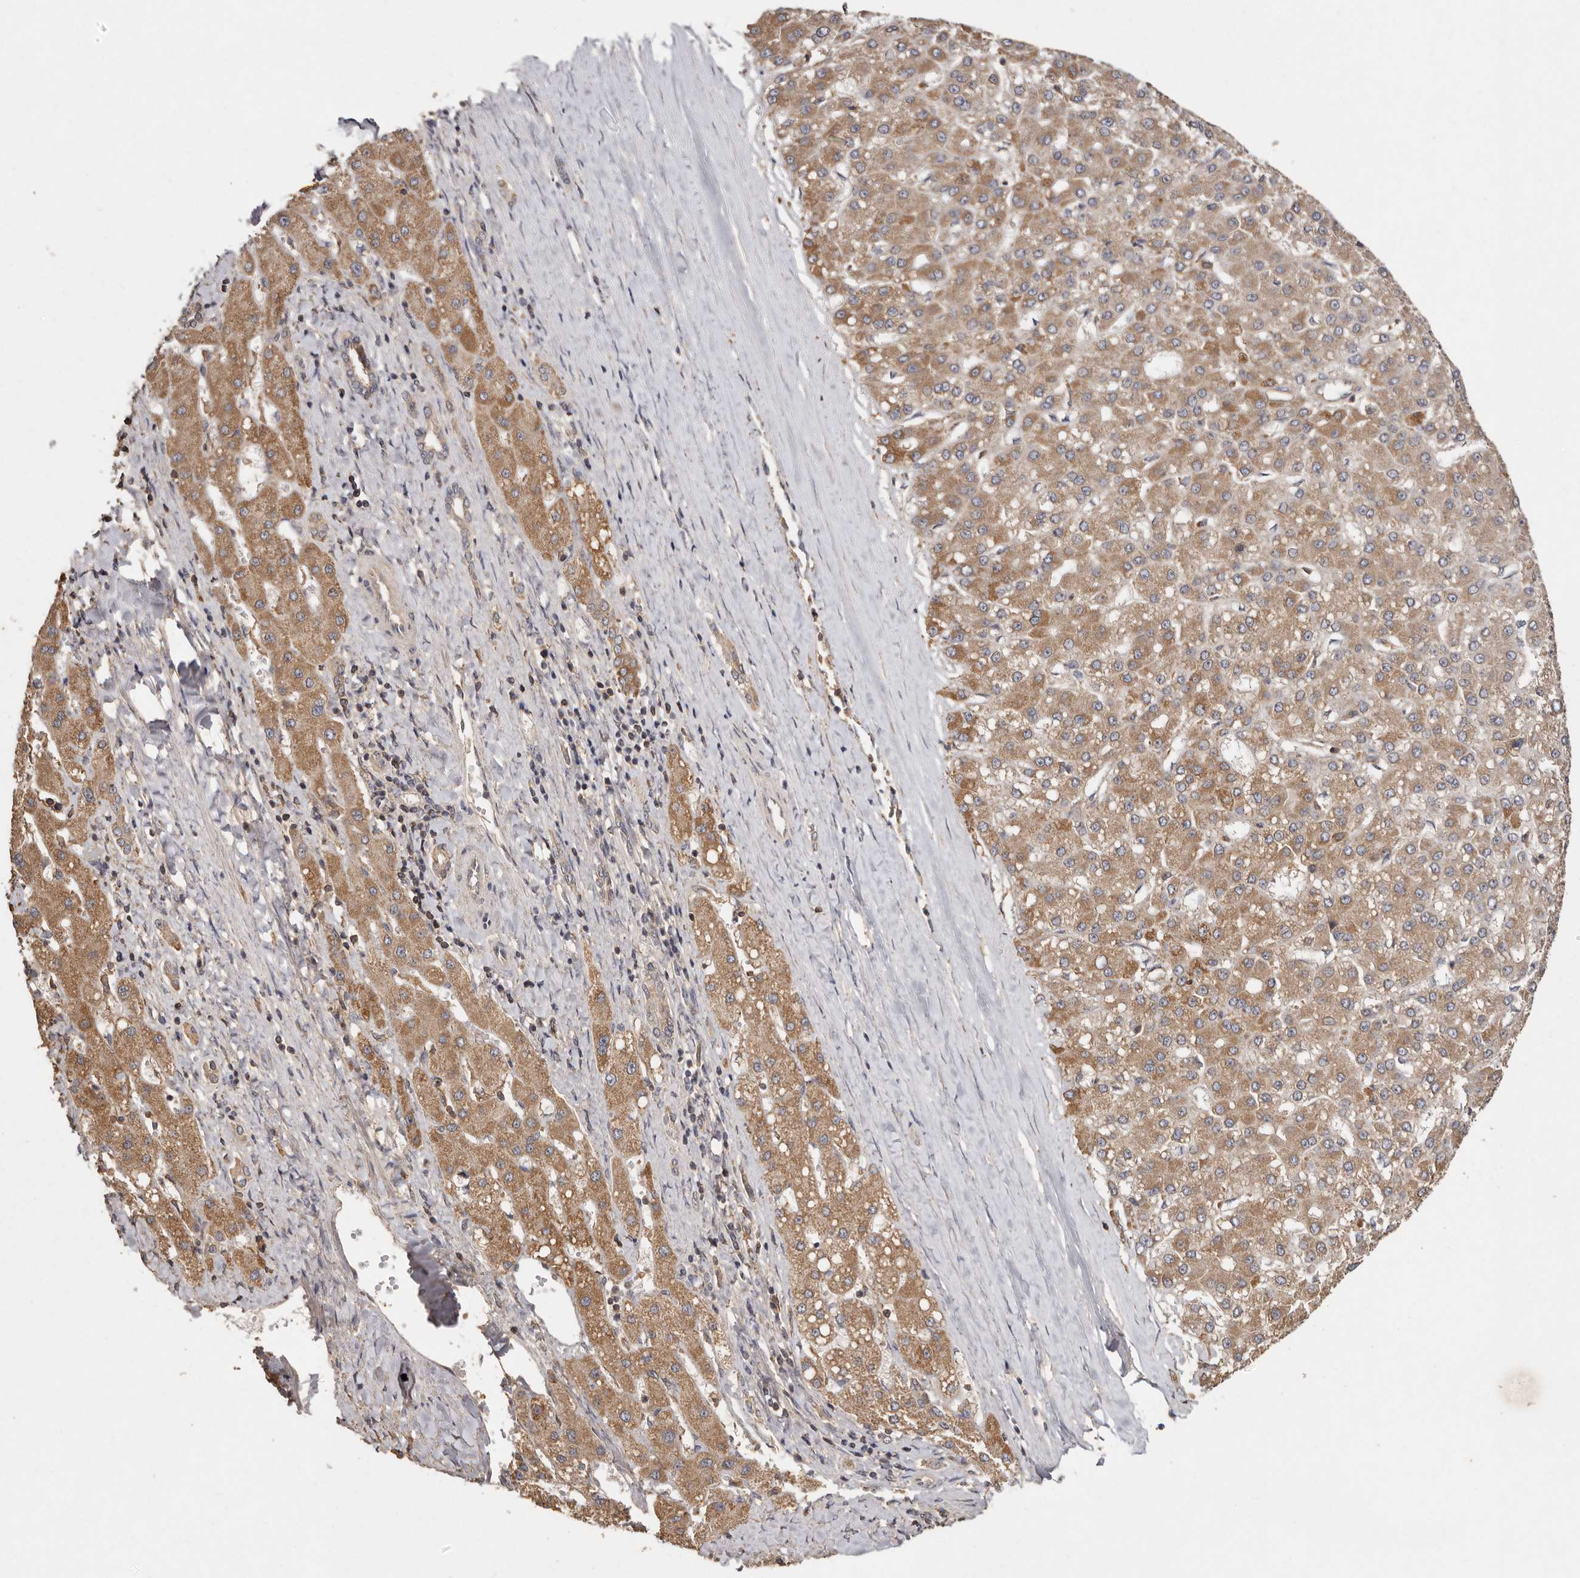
{"staining": {"intensity": "moderate", "quantity": "25%-75%", "location": "cytoplasmic/membranous"}, "tissue": "liver cancer", "cell_type": "Tumor cells", "image_type": "cancer", "snomed": [{"axis": "morphology", "description": "Carcinoma, Hepatocellular, NOS"}, {"axis": "topography", "description": "Liver"}], "caption": "This is a photomicrograph of immunohistochemistry staining of hepatocellular carcinoma (liver), which shows moderate staining in the cytoplasmic/membranous of tumor cells.", "gene": "RWDD1", "patient": {"sex": "male", "age": 67}}